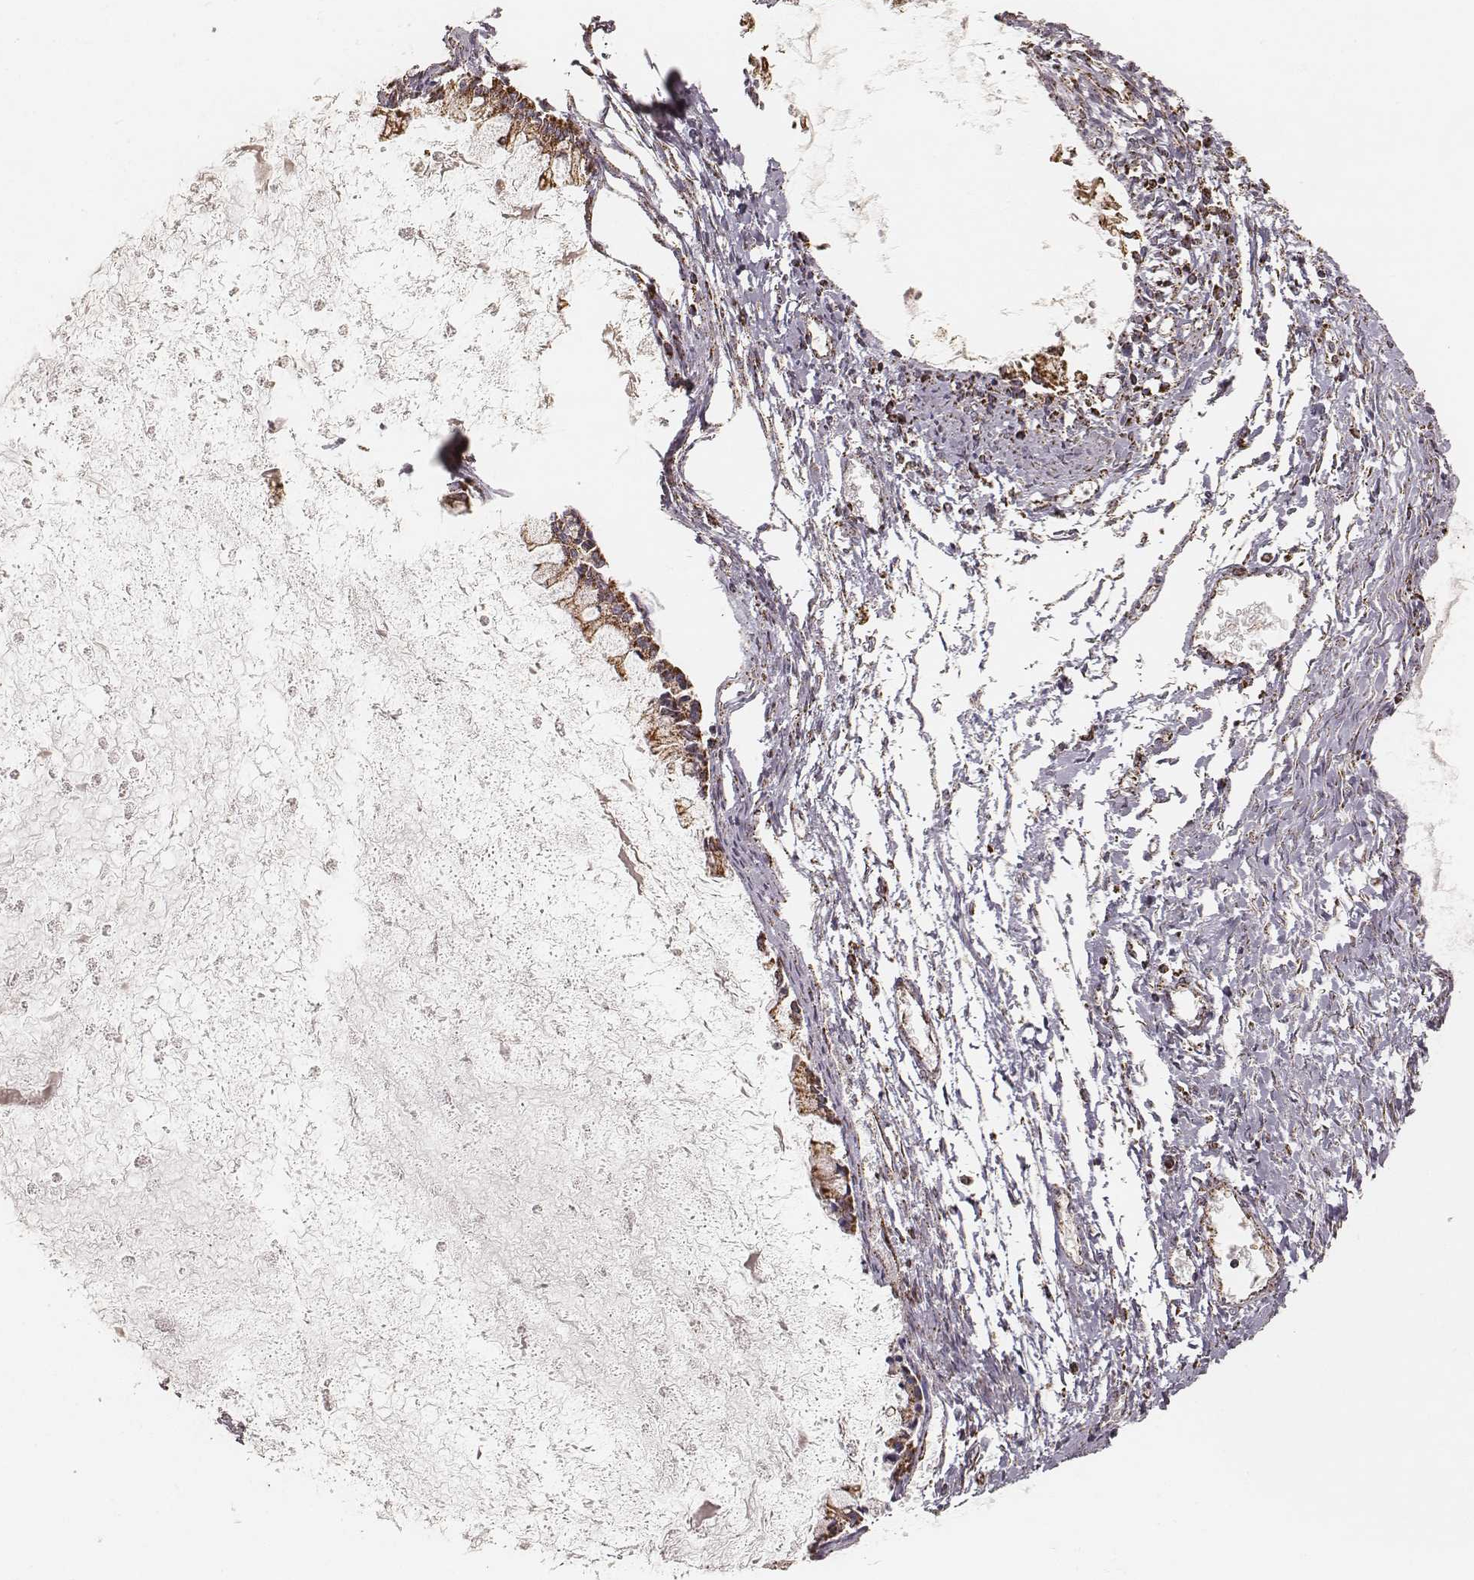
{"staining": {"intensity": "strong", "quantity": ">75%", "location": "cytoplasmic/membranous"}, "tissue": "ovarian cancer", "cell_type": "Tumor cells", "image_type": "cancer", "snomed": [{"axis": "morphology", "description": "Cystadenocarcinoma, mucinous, NOS"}, {"axis": "topography", "description": "Ovary"}], "caption": "The micrograph displays a brown stain indicating the presence of a protein in the cytoplasmic/membranous of tumor cells in ovarian cancer.", "gene": "CS", "patient": {"sex": "female", "age": 67}}